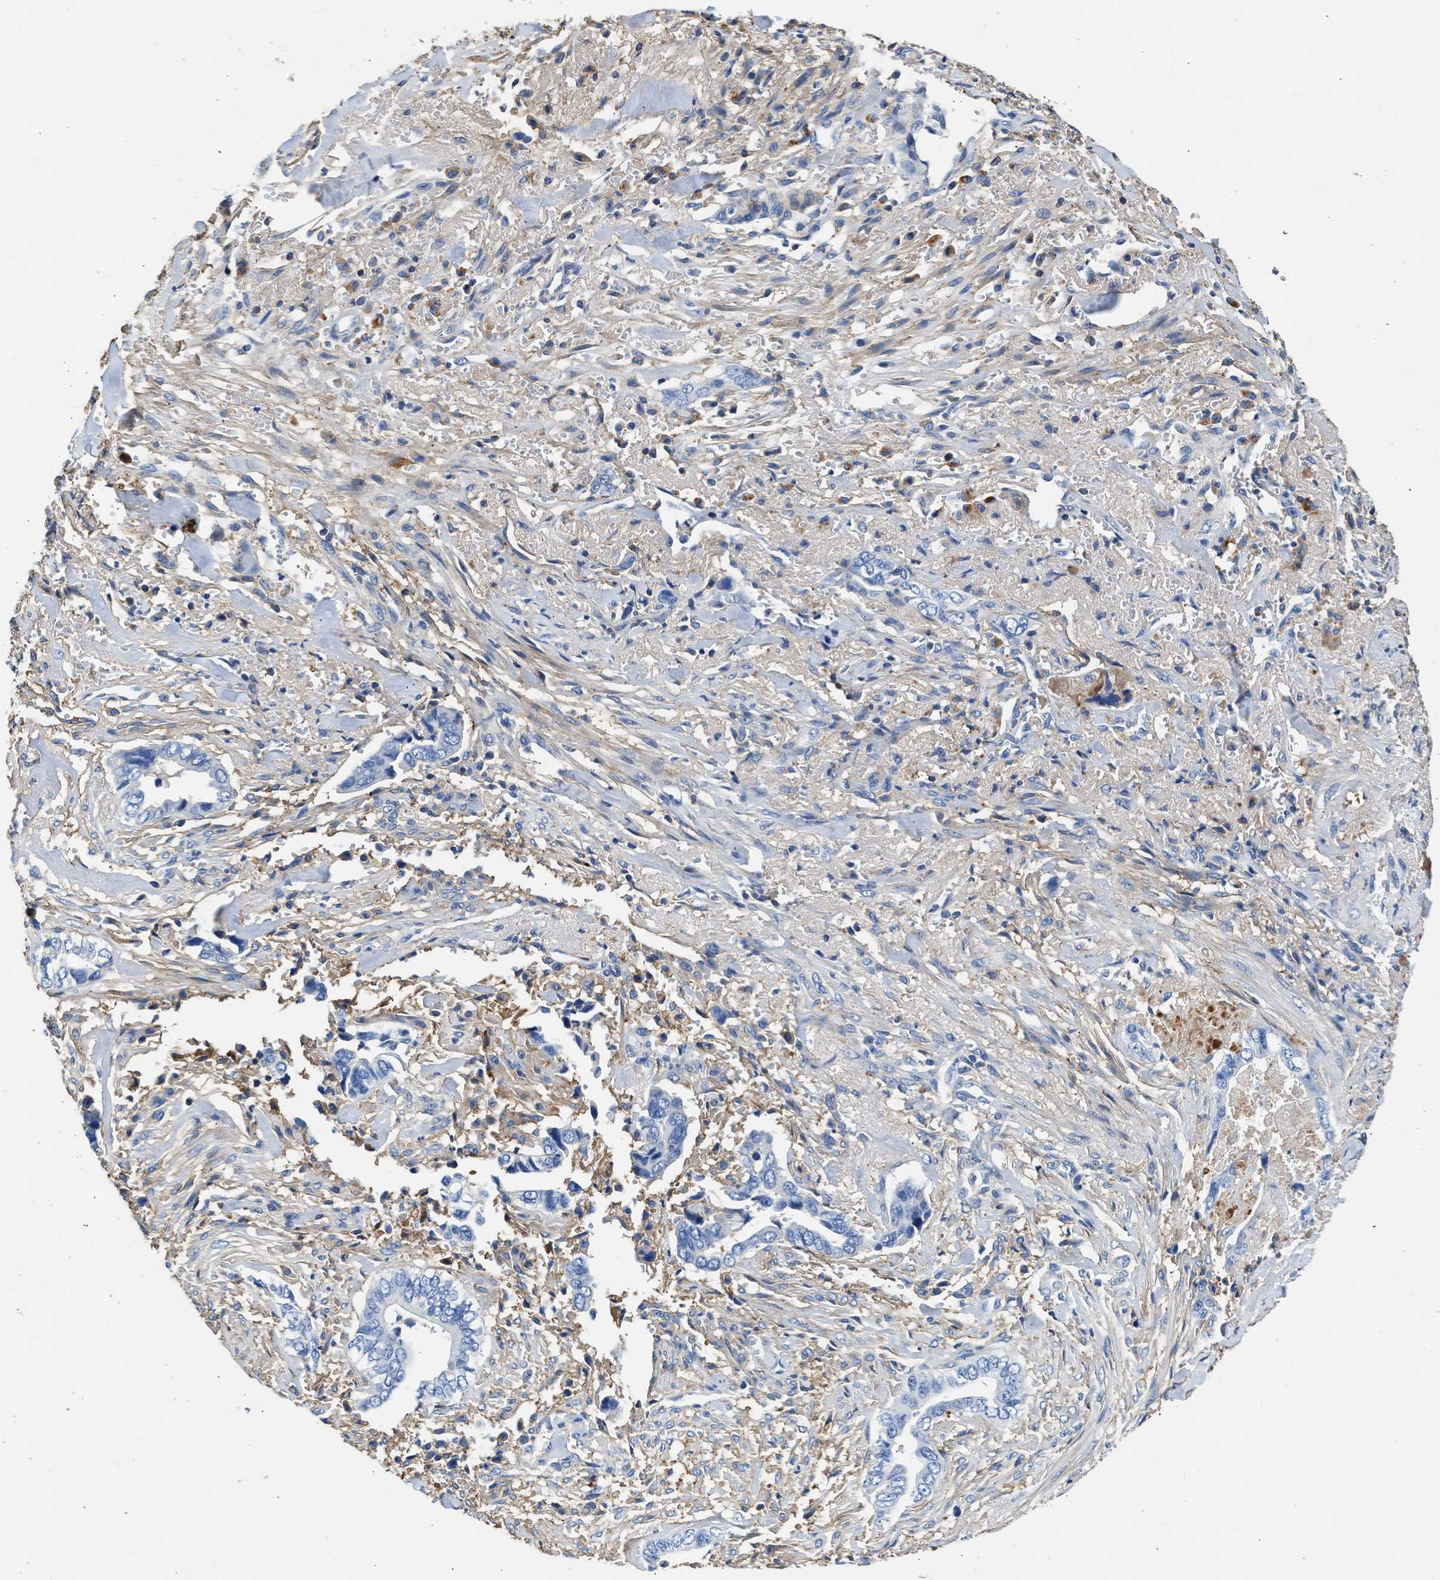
{"staining": {"intensity": "negative", "quantity": "none", "location": "none"}, "tissue": "liver cancer", "cell_type": "Tumor cells", "image_type": "cancer", "snomed": [{"axis": "morphology", "description": "Cholangiocarcinoma"}, {"axis": "topography", "description": "Liver"}], "caption": "An image of human liver cancer (cholangiocarcinoma) is negative for staining in tumor cells.", "gene": "KCNQ4", "patient": {"sex": "female", "age": 79}}